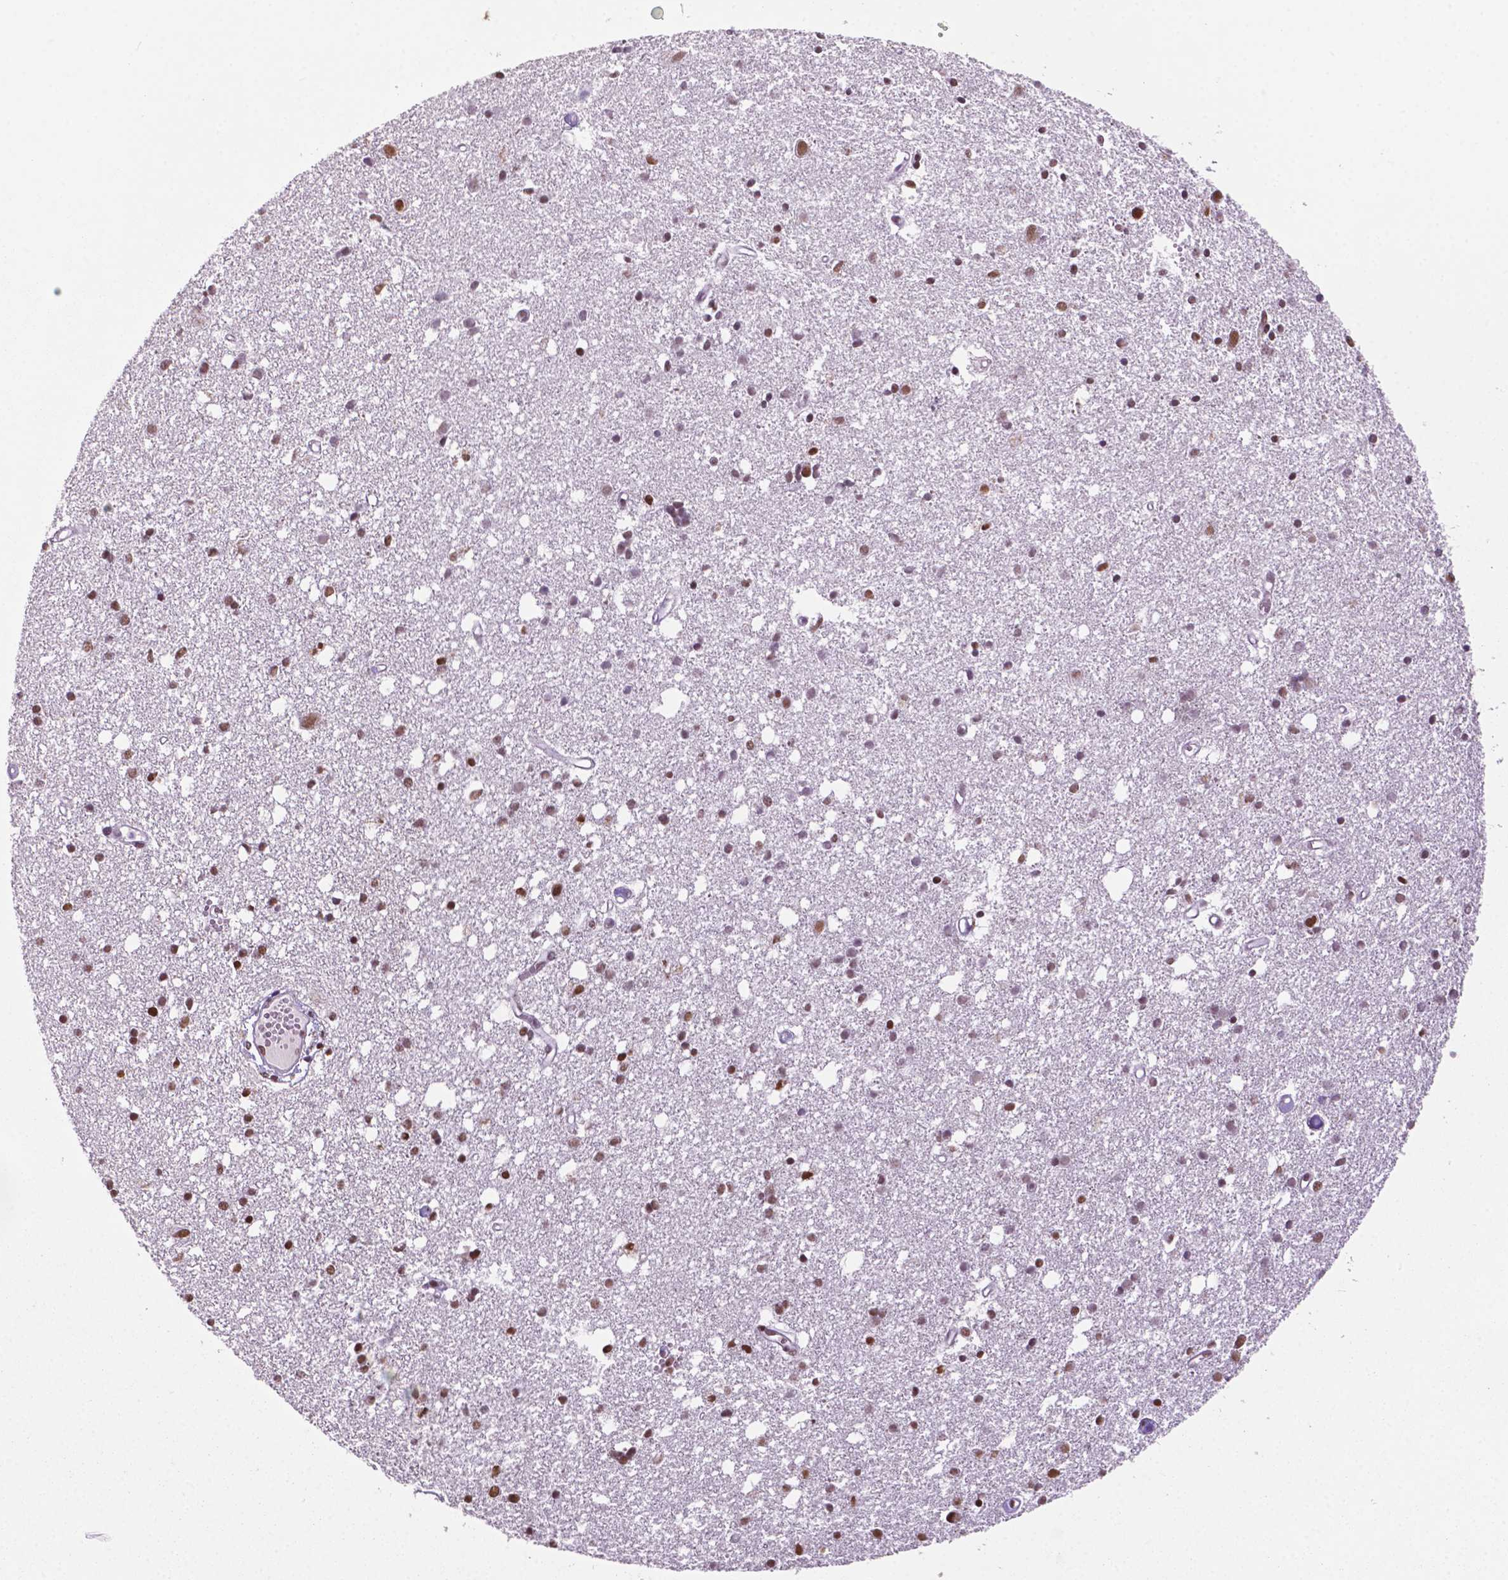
{"staining": {"intensity": "weak", "quantity": "25%-75%", "location": "nuclear"}, "tissue": "cerebral cortex", "cell_type": "Endothelial cells", "image_type": "normal", "snomed": [{"axis": "morphology", "description": "Normal tissue, NOS"}, {"axis": "morphology", "description": "Glioma, malignant, High grade"}, {"axis": "topography", "description": "Cerebral cortex"}], "caption": "Brown immunohistochemical staining in unremarkable human cerebral cortex reveals weak nuclear expression in about 25%-75% of endothelial cells. (Stains: DAB (3,3'-diaminobenzidine) in brown, nuclei in blue, Microscopy: brightfield microscopy at high magnification).", "gene": "MLH1", "patient": {"sex": "male", "age": 71}}